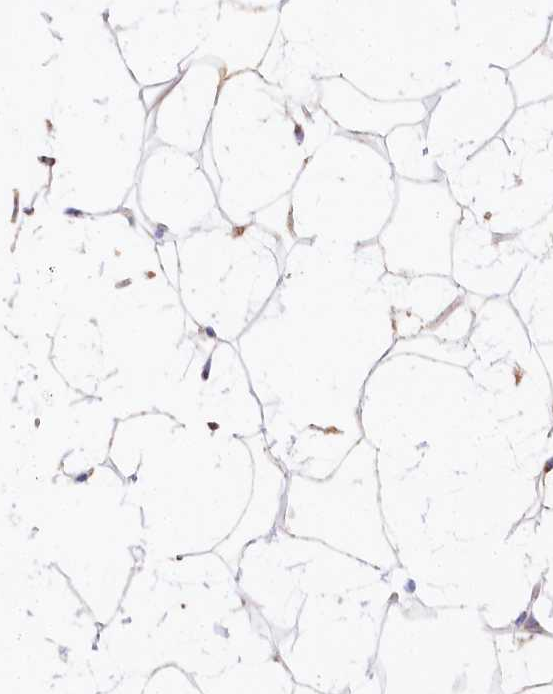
{"staining": {"intensity": "weak", "quantity": ">75%", "location": "cytoplasmic/membranous"}, "tissue": "adipose tissue", "cell_type": "Adipocytes", "image_type": "normal", "snomed": [{"axis": "morphology", "description": "Normal tissue, NOS"}, {"axis": "topography", "description": "Breast"}], "caption": "Protein expression analysis of normal adipose tissue exhibits weak cytoplasmic/membranous staining in approximately >75% of adipocytes. Ihc stains the protein of interest in brown and the nuclei are stained blue.", "gene": "TASOR2", "patient": {"sex": "female", "age": 26}}